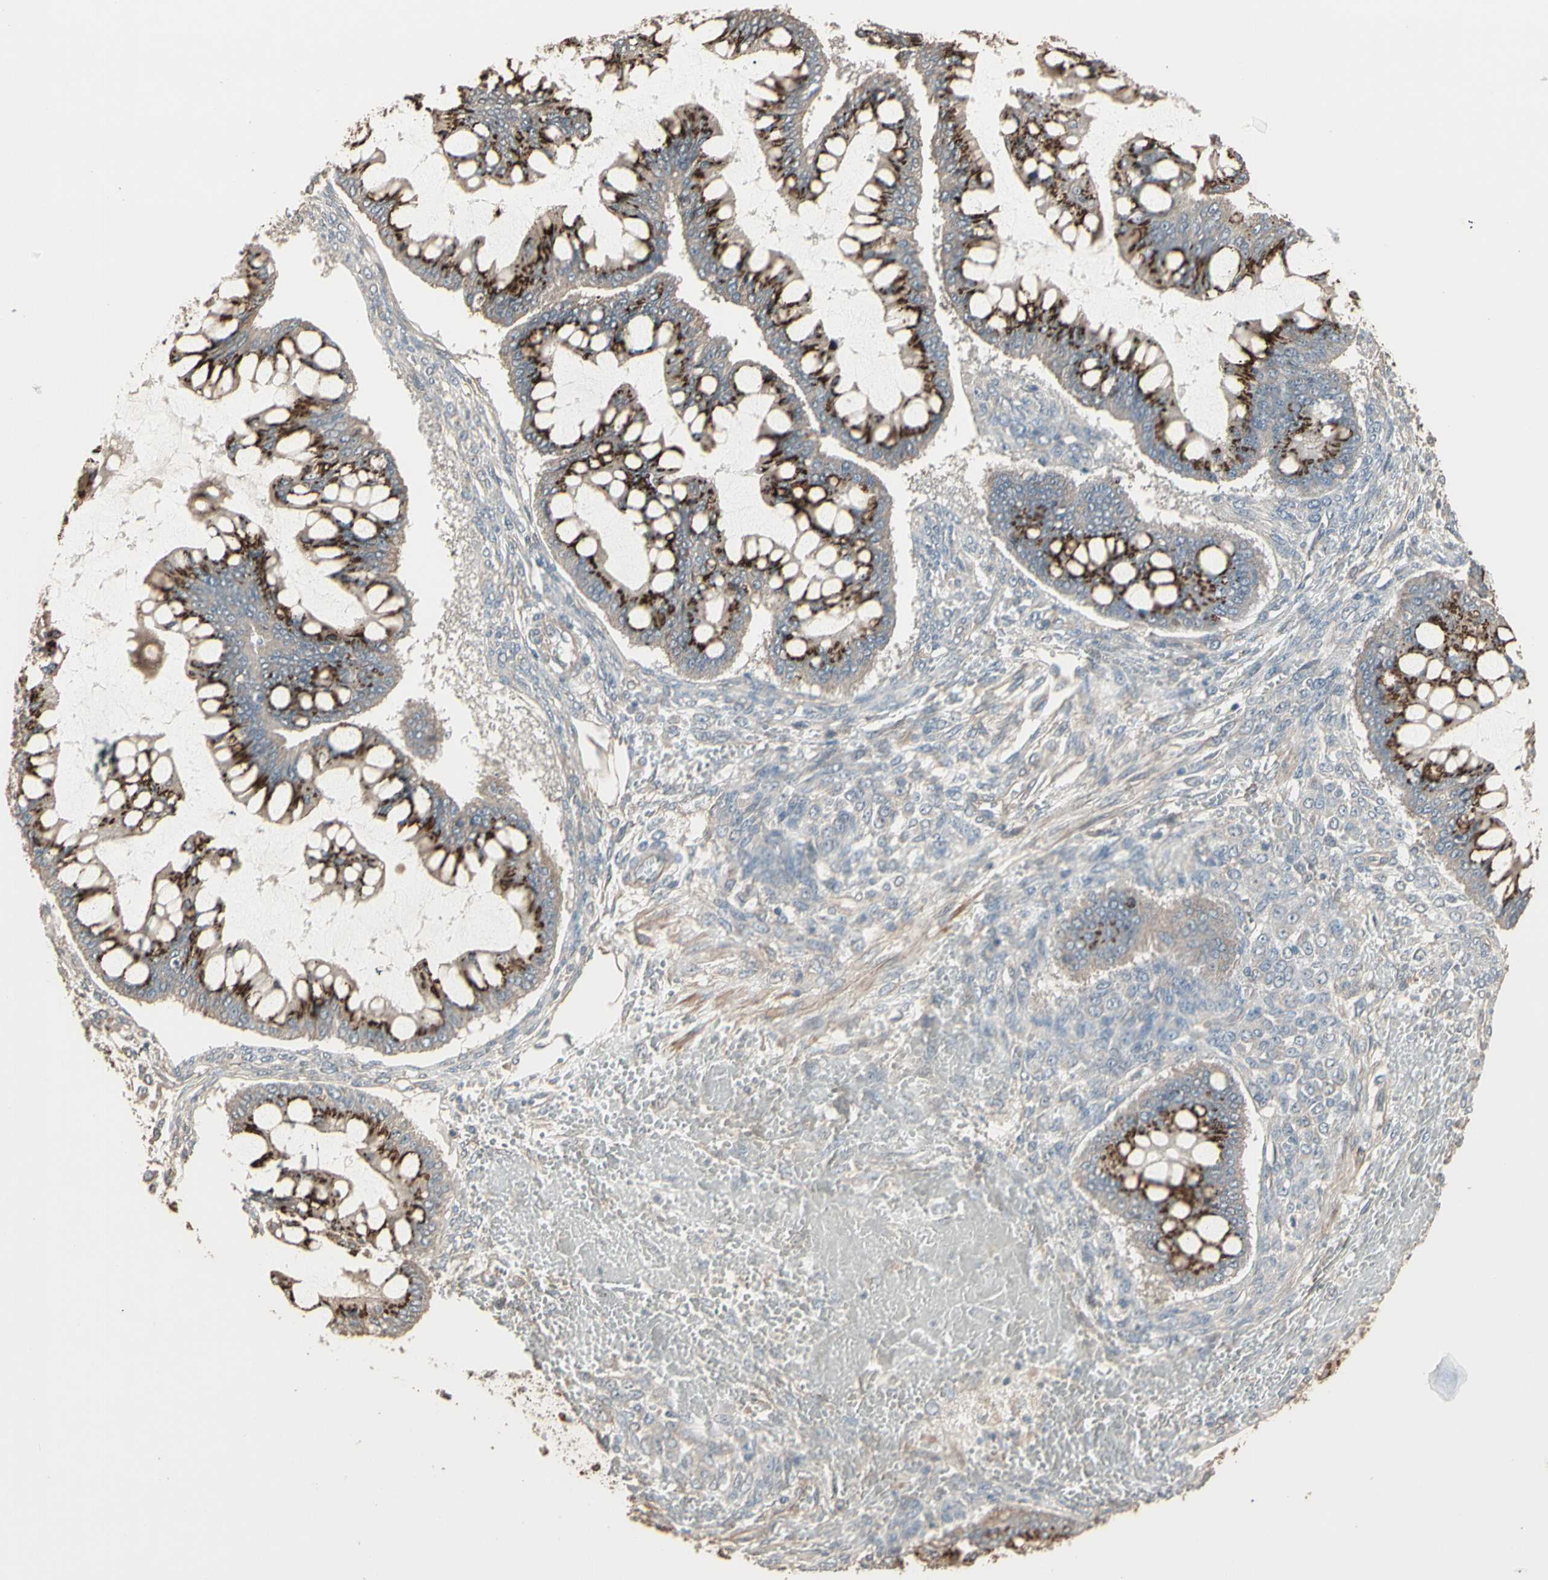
{"staining": {"intensity": "strong", "quantity": ">75%", "location": "cytoplasmic/membranous"}, "tissue": "ovarian cancer", "cell_type": "Tumor cells", "image_type": "cancer", "snomed": [{"axis": "morphology", "description": "Cystadenocarcinoma, mucinous, NOS"}, {"axis": "topography", "description": "Ovary"}], "caption": "A brown stain highlights strong cytoplasmic/membranous expression of a protein in ovarian mucinous cystadenocarcinoma tumor cells.", "gene": "GALNT3", "patient": {"sex": "female", "age": 73}}